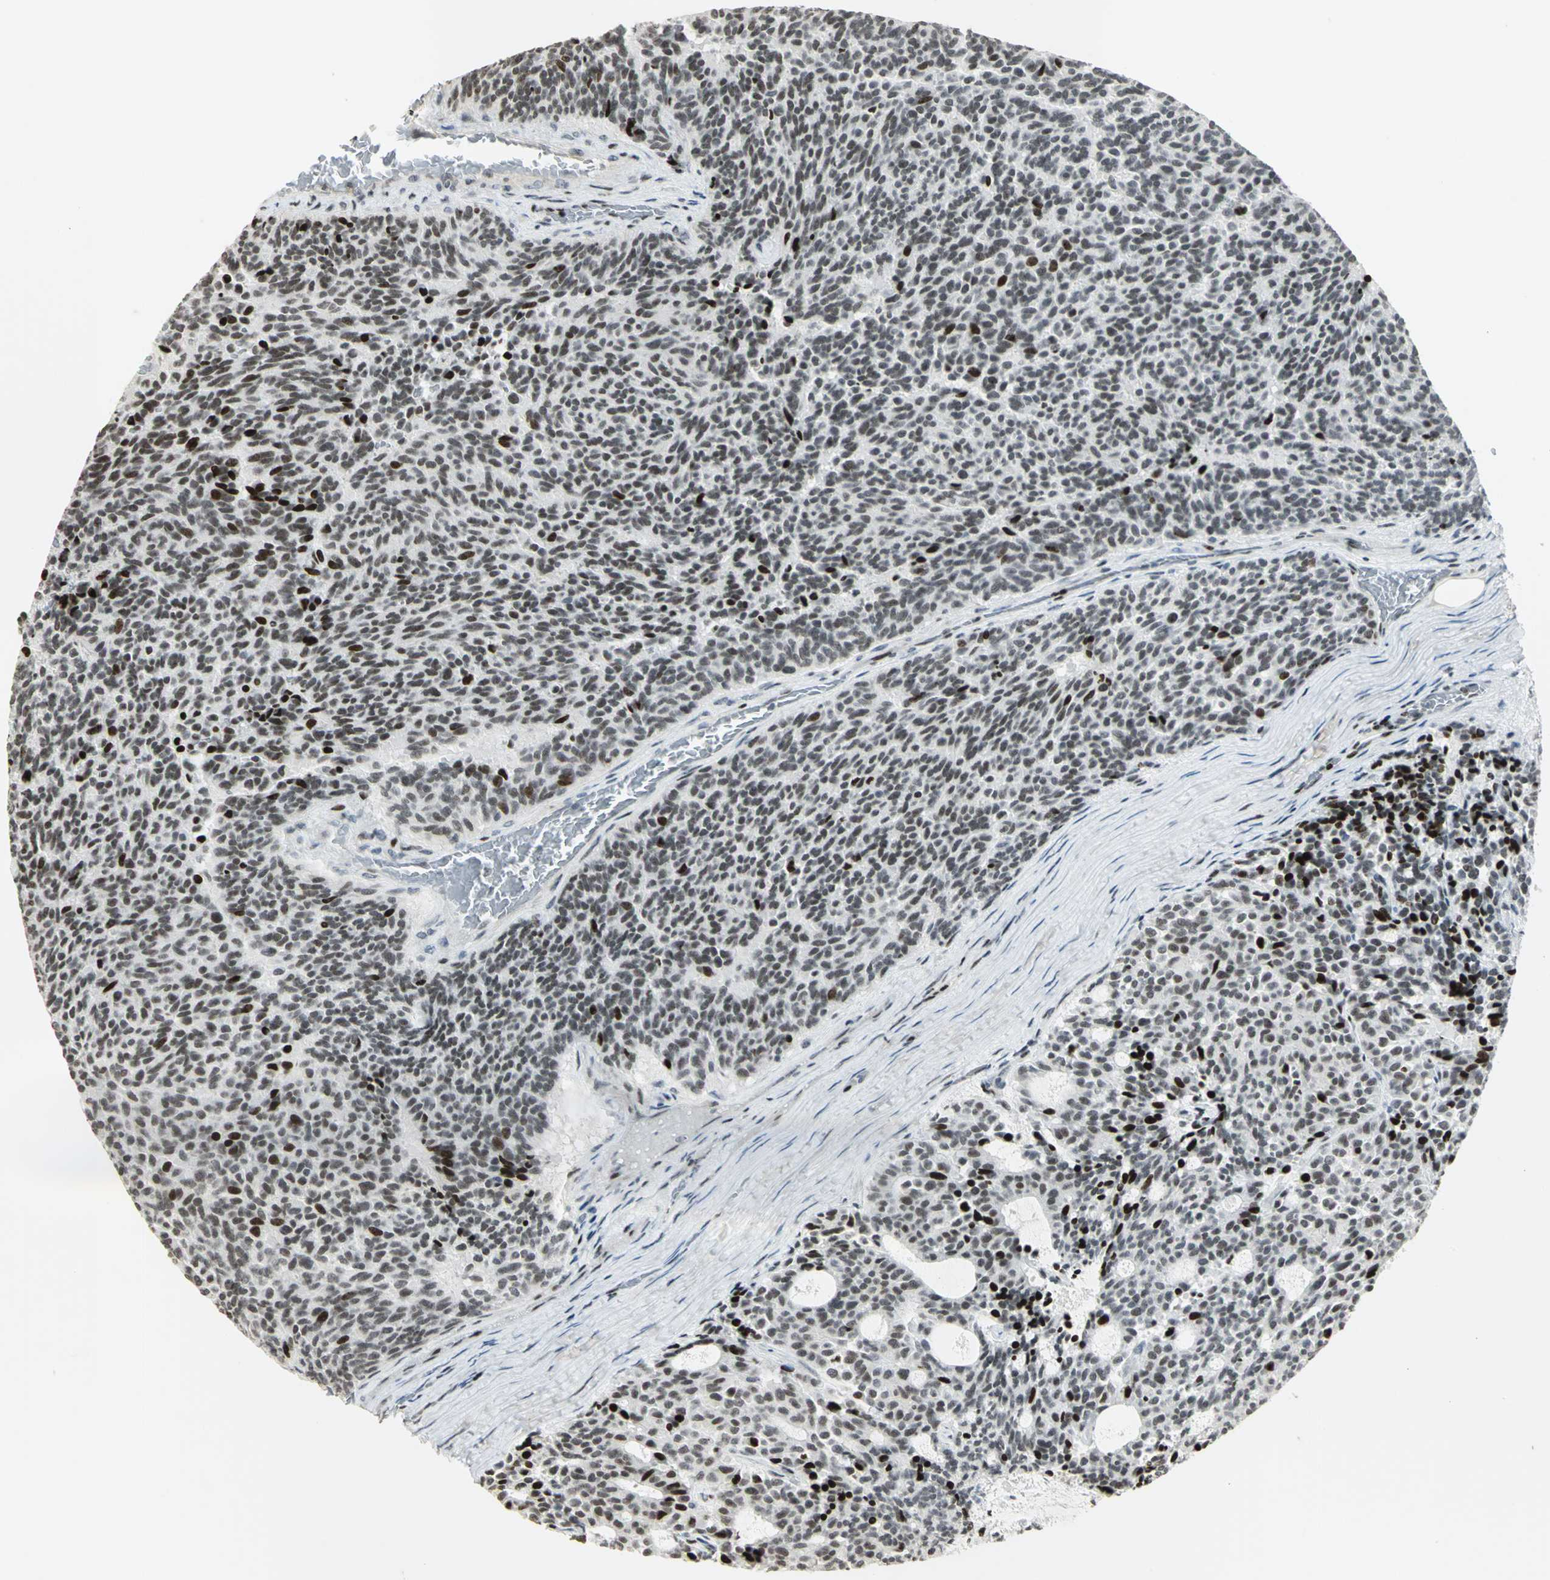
{"staining": {"intensity": "strong", "quantity": ">75%", "location": "nuclear"}, "tissue": "carcinoid", "cell_type": "Tumor cells", "image_type": "cancer", "snomed": [{"axis": "morphology", "description": "Carcinoid, malignant, NOS"}, {"axis": "topography", "description": "Pancreas"}], "caption": "Malignant carcinoid stained for a protein exhibits strong nuclear positivity in tumor cells. Nuclei are stained in blue.", "gene": "KDM1A", "patient": {"sex": "female", "age": 54}}